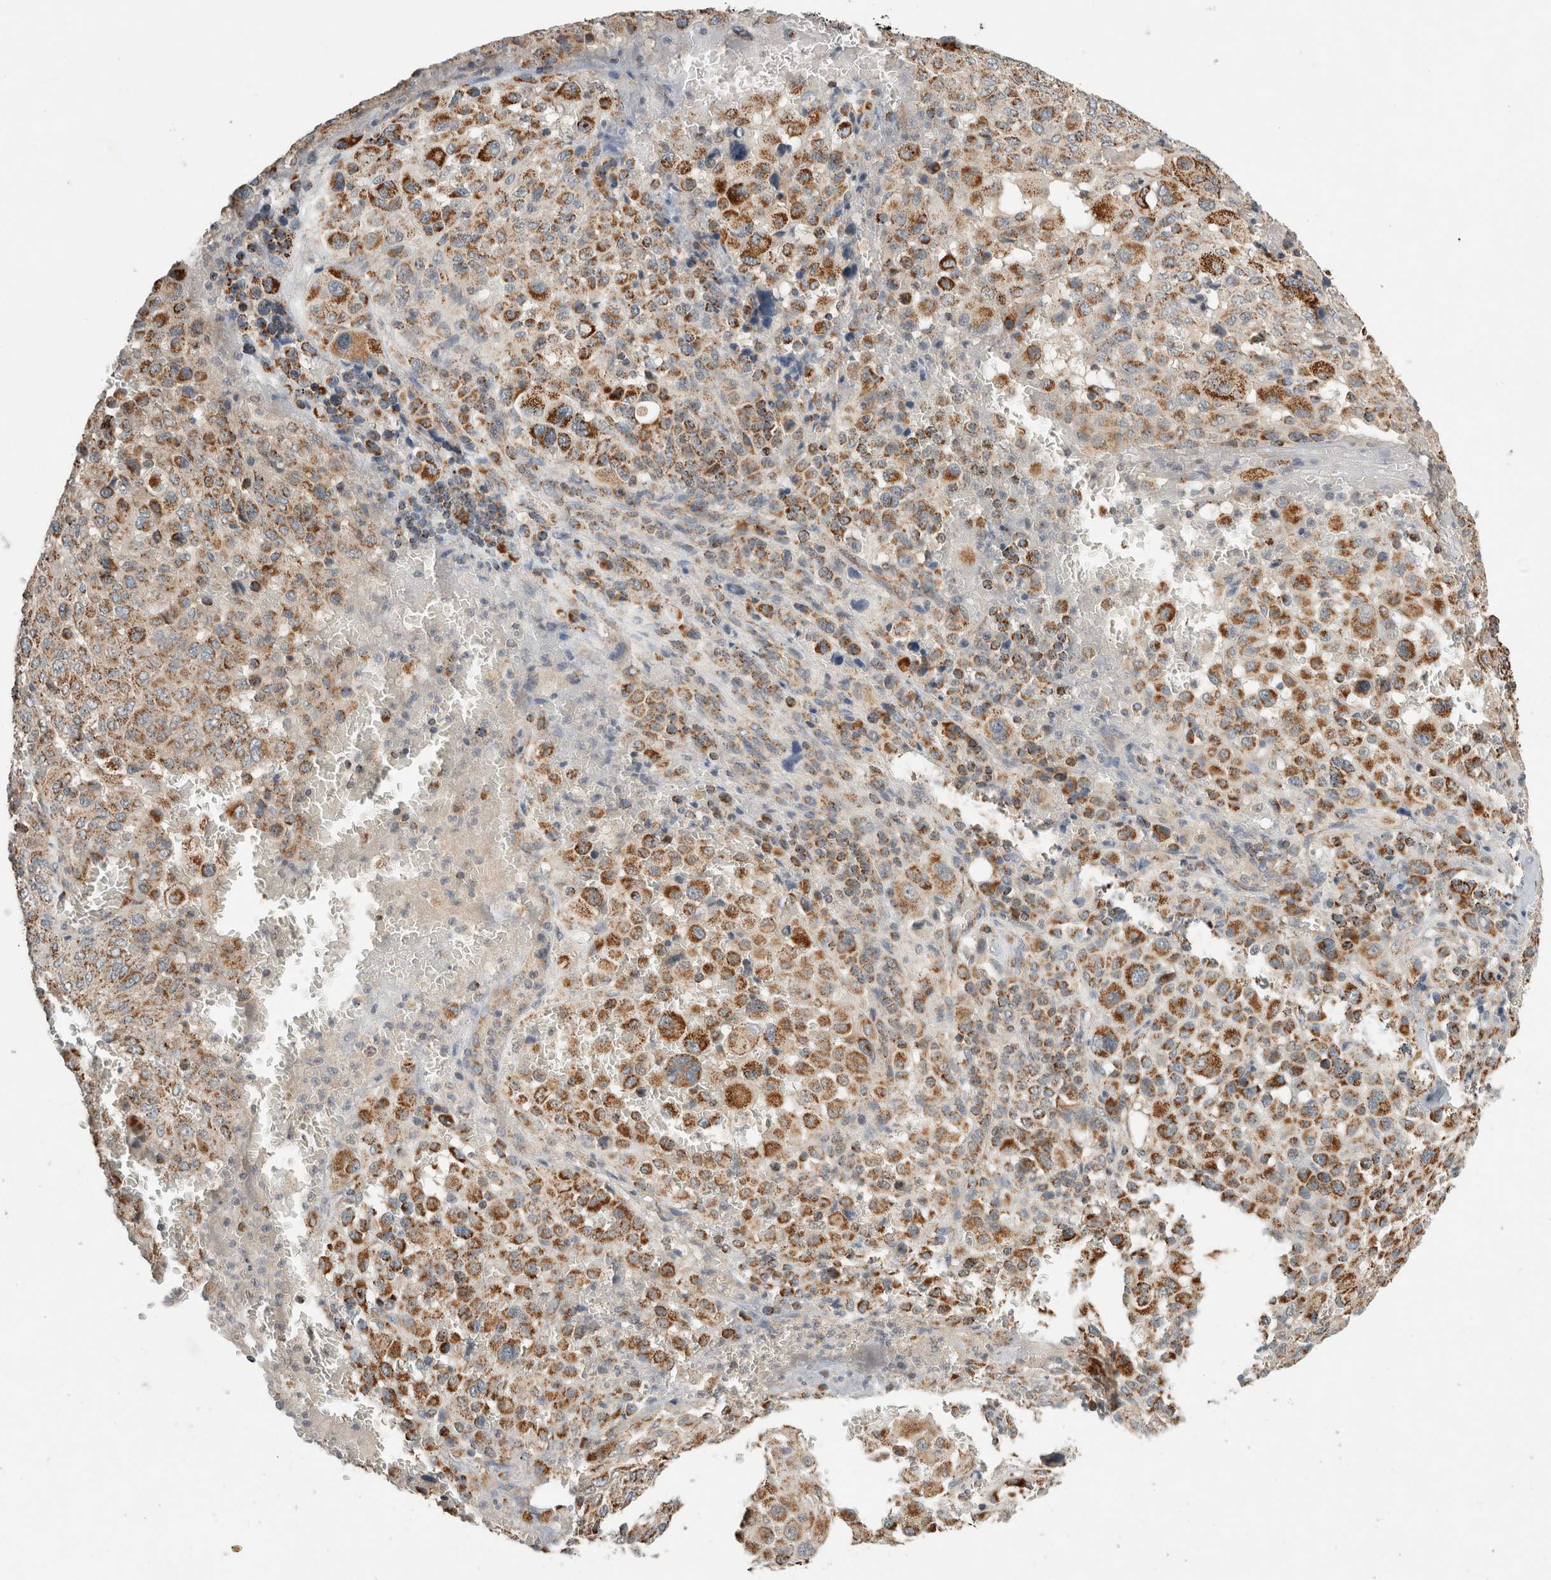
{"staining": {"intensity": "strong", "quantity": ">75%", "location": "cytoplasmic/membranous"}, "tissue": "melanoma", "cell_type": "Tumor cells", "image_type": "cancer", "snomed": [{"axis": "morphology", "description": "Malignant melanoma, Metastatic site"}, {"axis": "topography", "description": "Skin"}], "caption": "DAB (3,3'-diaminobenzidine) immunohistochemical staining of human malignant melanoma (metastatic site) reveals strong cytoplasmic/membranous protein positivity in about >75% of tumor cells.", "gene": "AMPD1", "patient": {"sex": "female", "age": 74}}